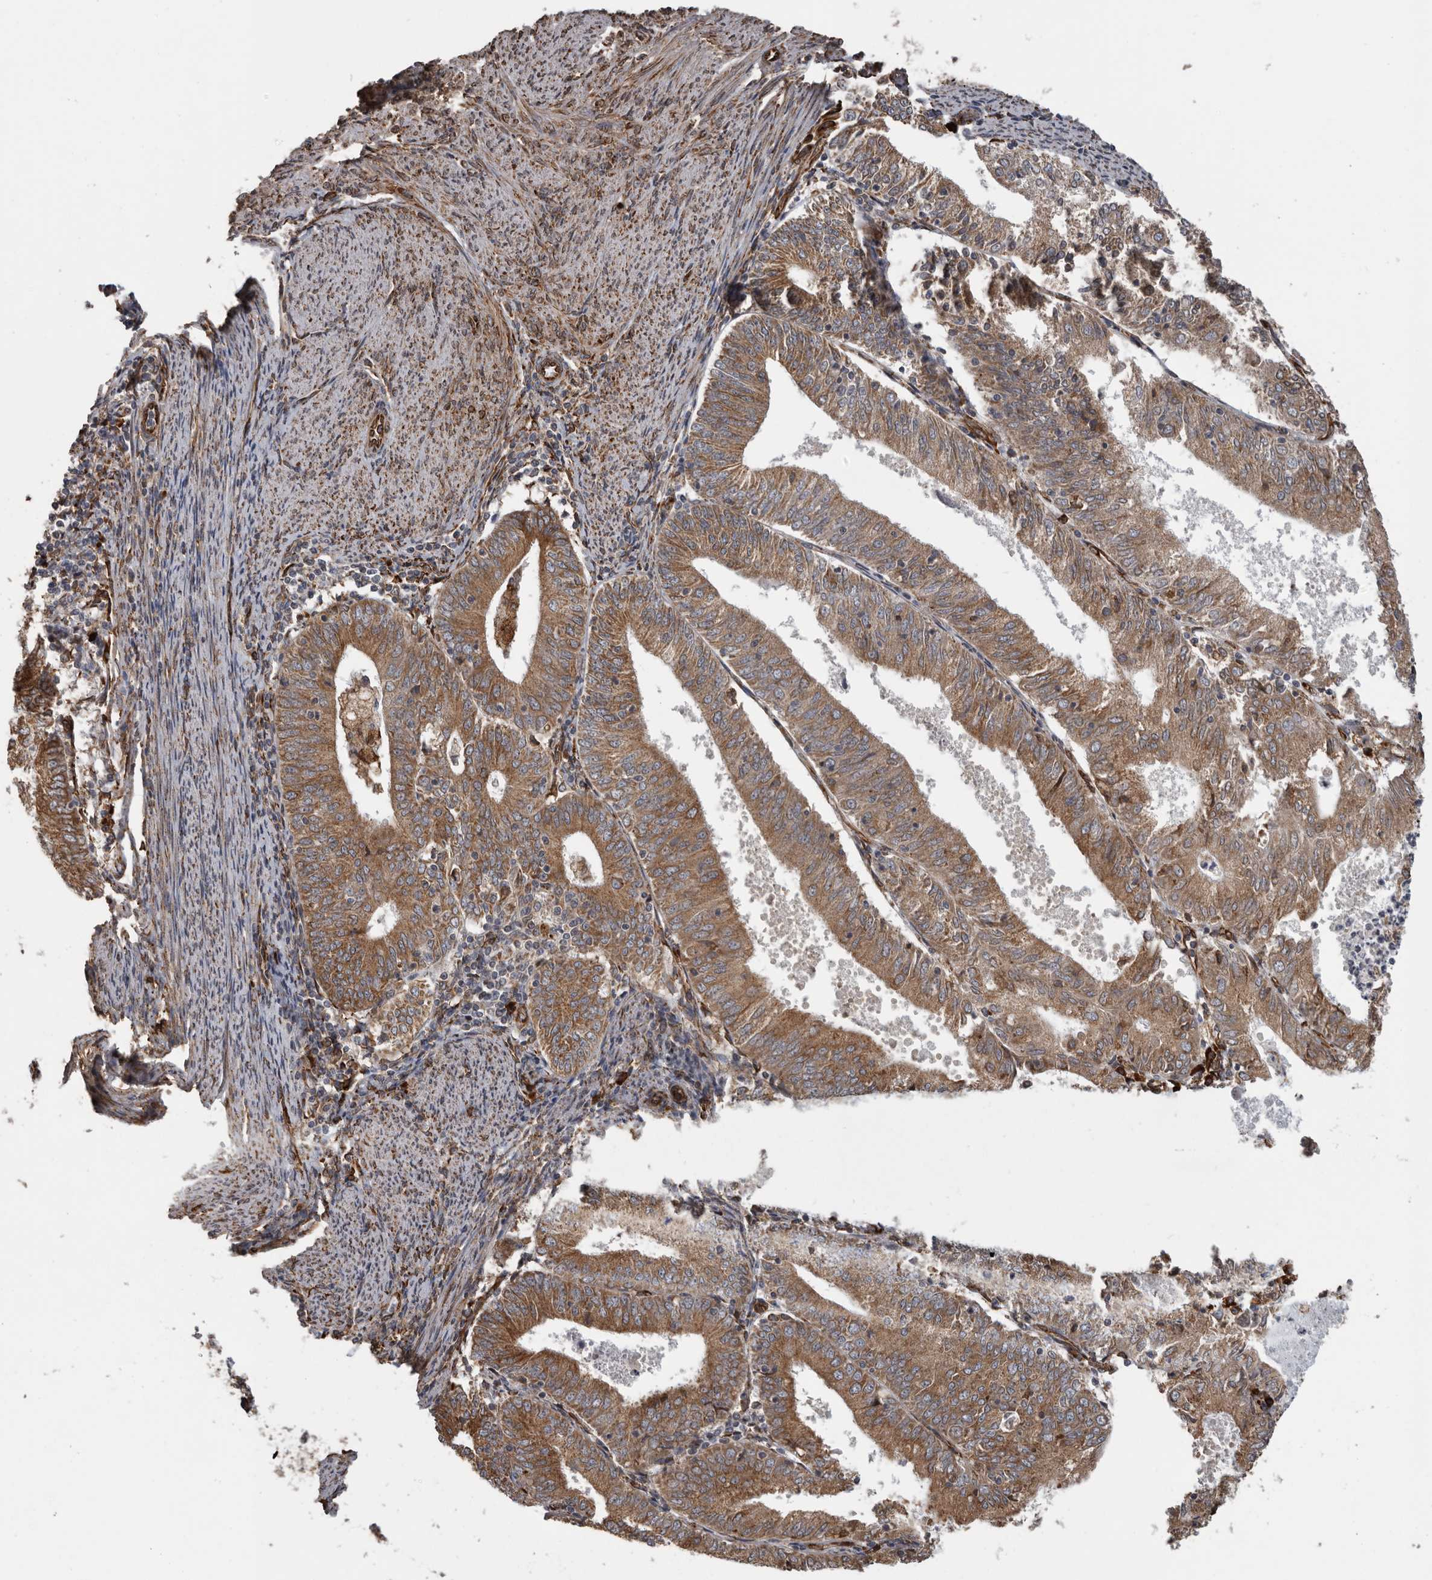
{"staining": {"intensity": "moderate", "quantity": ">75%", "location": "cytoplasmic/membranous"}, "tissue": "endometrial cancer", "cell_type": "Tumor cells", "image_type": "cancer", "snomed": [{"axis": "morphology", "description": "Adenocarcinoma, NOS"}, {"axis": "topography", "description": "Endometrium"}], "caption": "Immunohistochemical staining of endometrial adenocarcinoma reveals moderate cytoplasmic/membranous protein staining in about >75% of tumor cells. (DAB = brown stain, brightfield microscopy at high magnification).", "gene": "CEP350", "patient": {"sex": "female", "age": 57}}